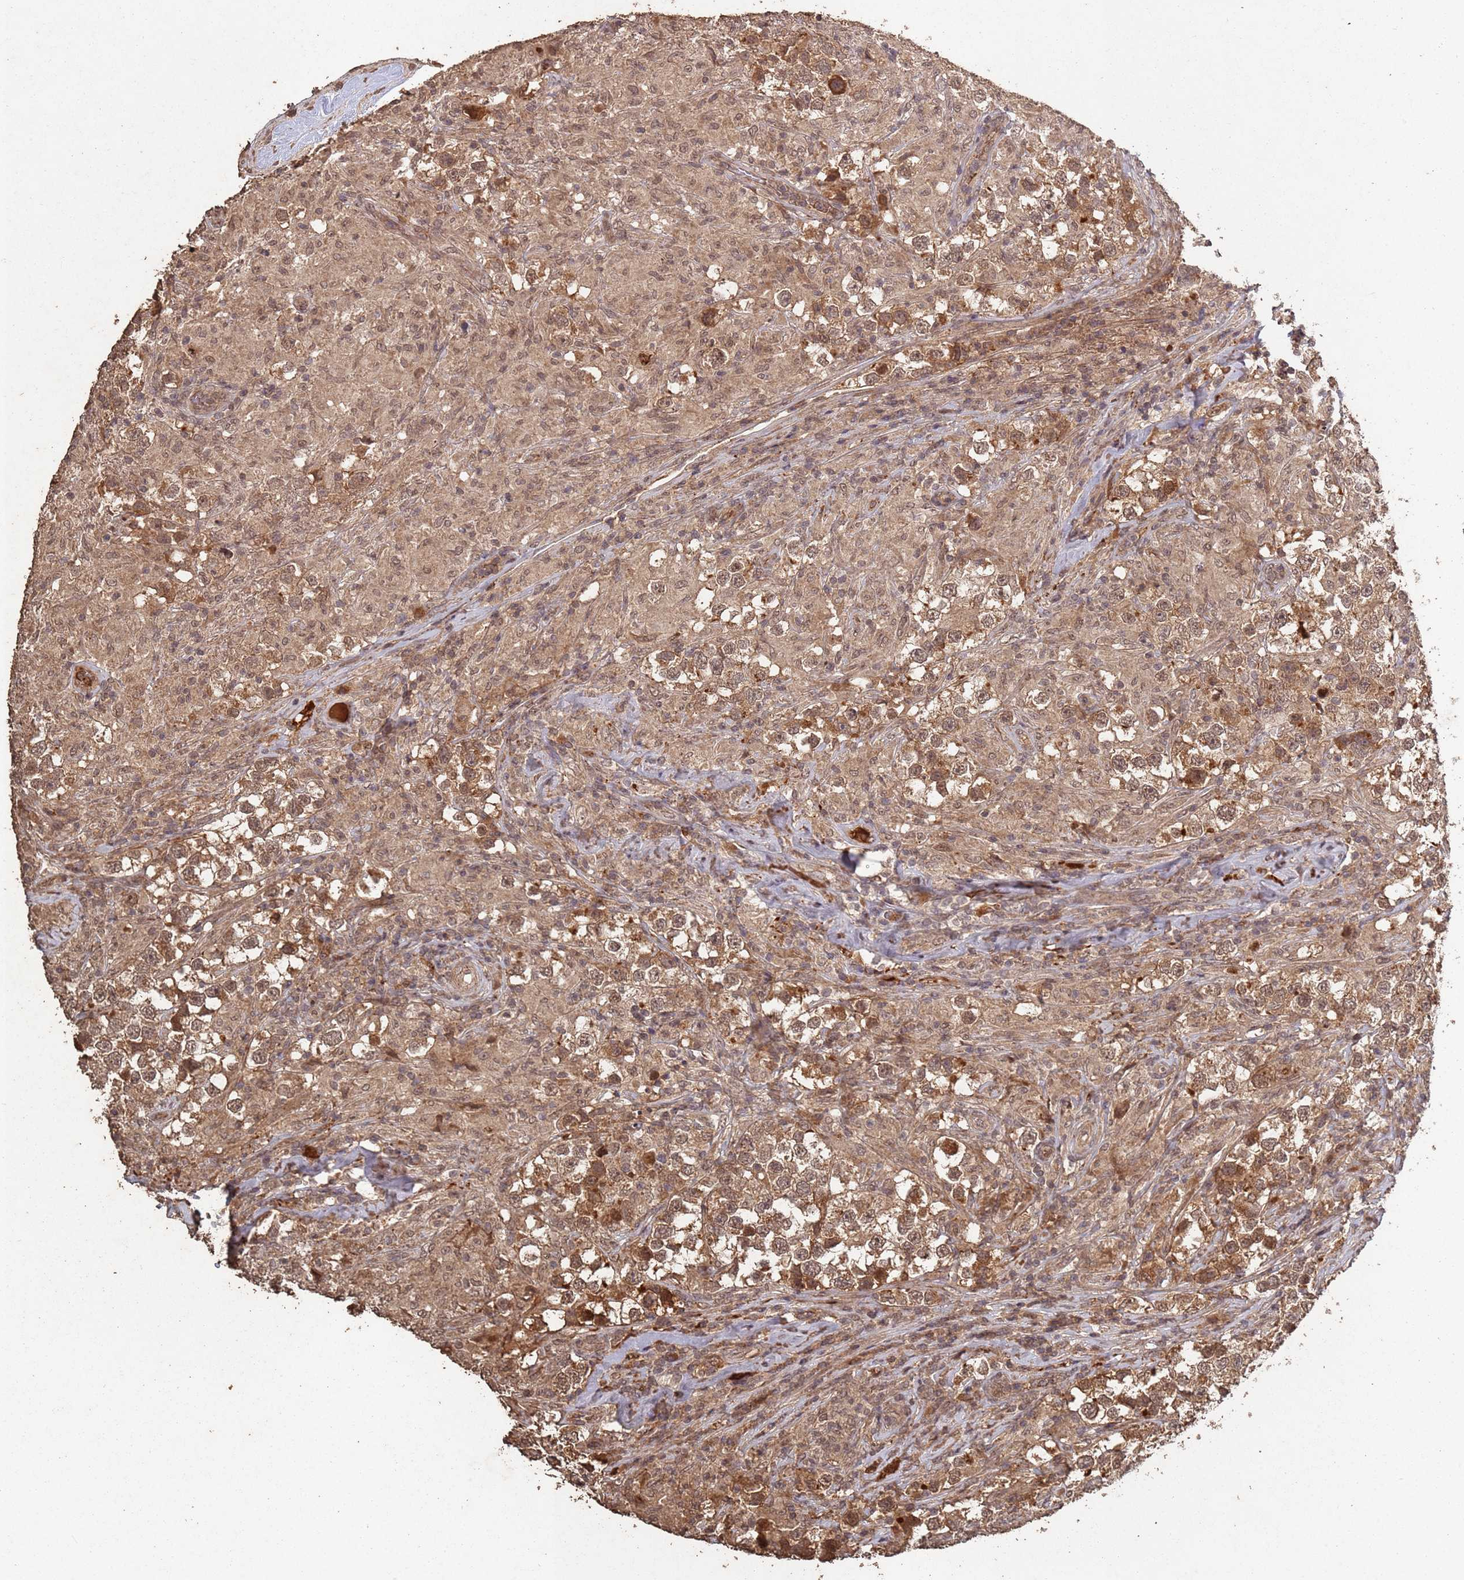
{"staining": {"intensity": "moderate", "quantity": ">75%", "location": "cytoplasmic/membranous,nuclear"}, "tissue": "testis cancer", "cell_type": "Tumor cells", "image_type": "cancer", "snomed": [{"axis": "morphology", "description": "Seminoma, NOS"}, {"axis": "topography", "description": "Testis"}], "caption": "Immunohistochemistry (IHC) of human testis cancer demonstrates medium levels of moderate cytoplasmic/membranous and nuclear staining in about >75% of tumor cells.", "gene": "FRAT1", "patient": {"sex": "male", "age": 46}}